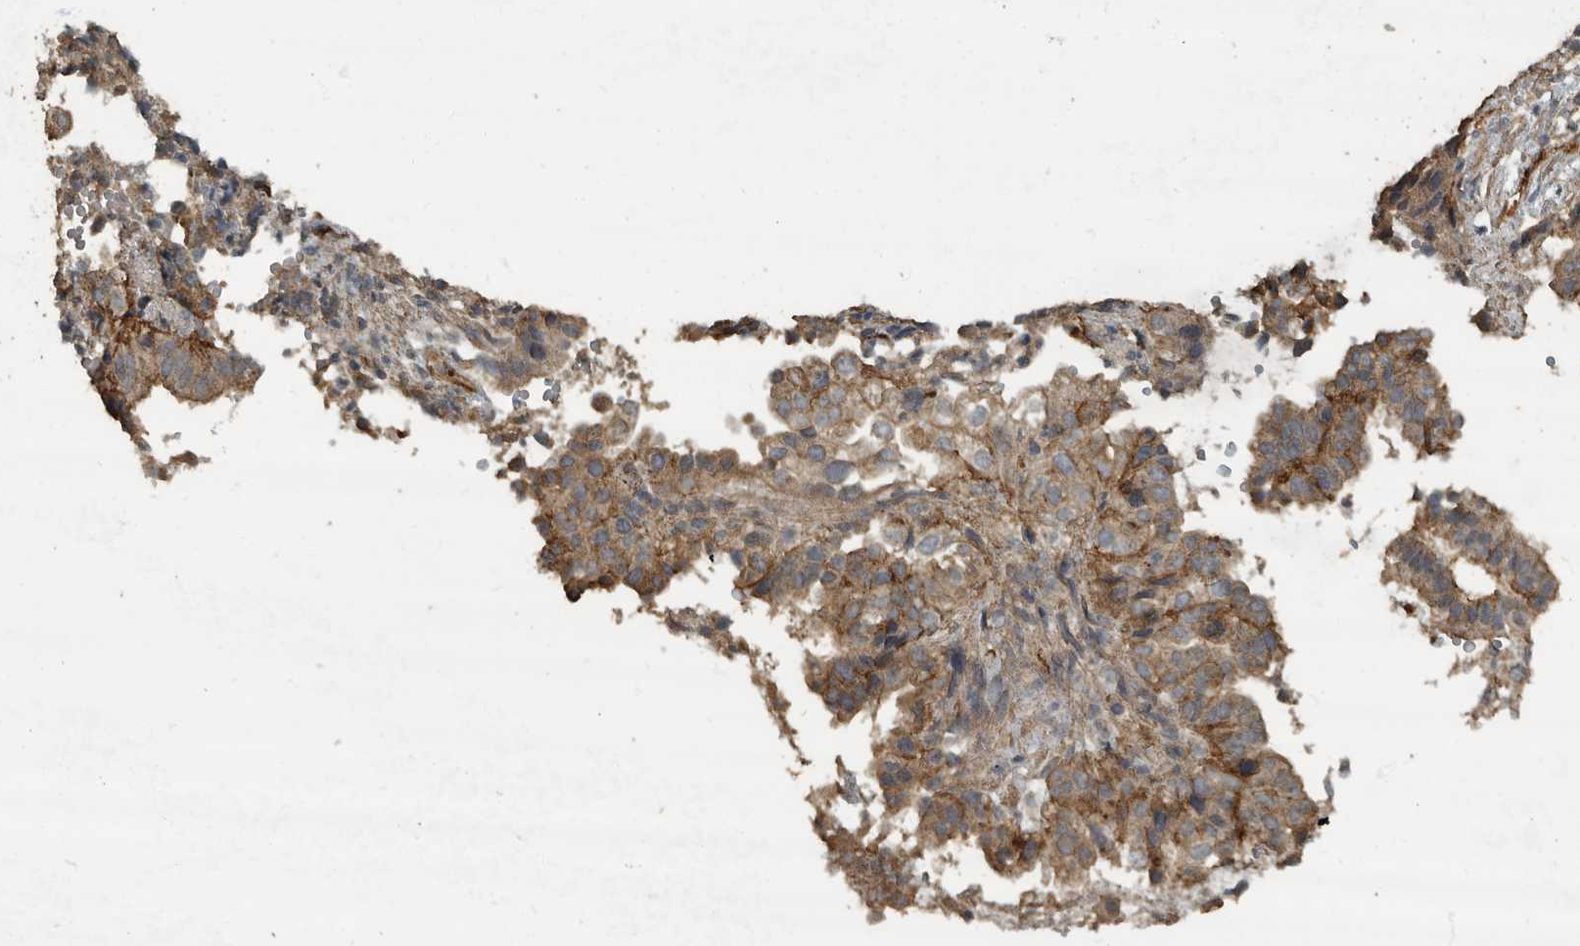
{"staining": {"intensity": "moderate", "quantity": ">75%", "location": "cytoplasmic/membranous"}, "tissue": "endometrial cancer", "cell_type": "Tumor cells", "image_type": "cancer", "snomed": [{"axis": "morphology", "description": "Adenocarcinoma, NOS"}, {"axis": "topography", "description": "Endometrium"}], "caption": "This micrograph displays immunohistochemistry staining of human endometrial cancer (adenocarcinoma), with medium moderate cytoplasmic/membranous positivity in about >75% of tumor cells.", "gene": "IL15RA", "patient": {"sex": "female", "age": 49}}